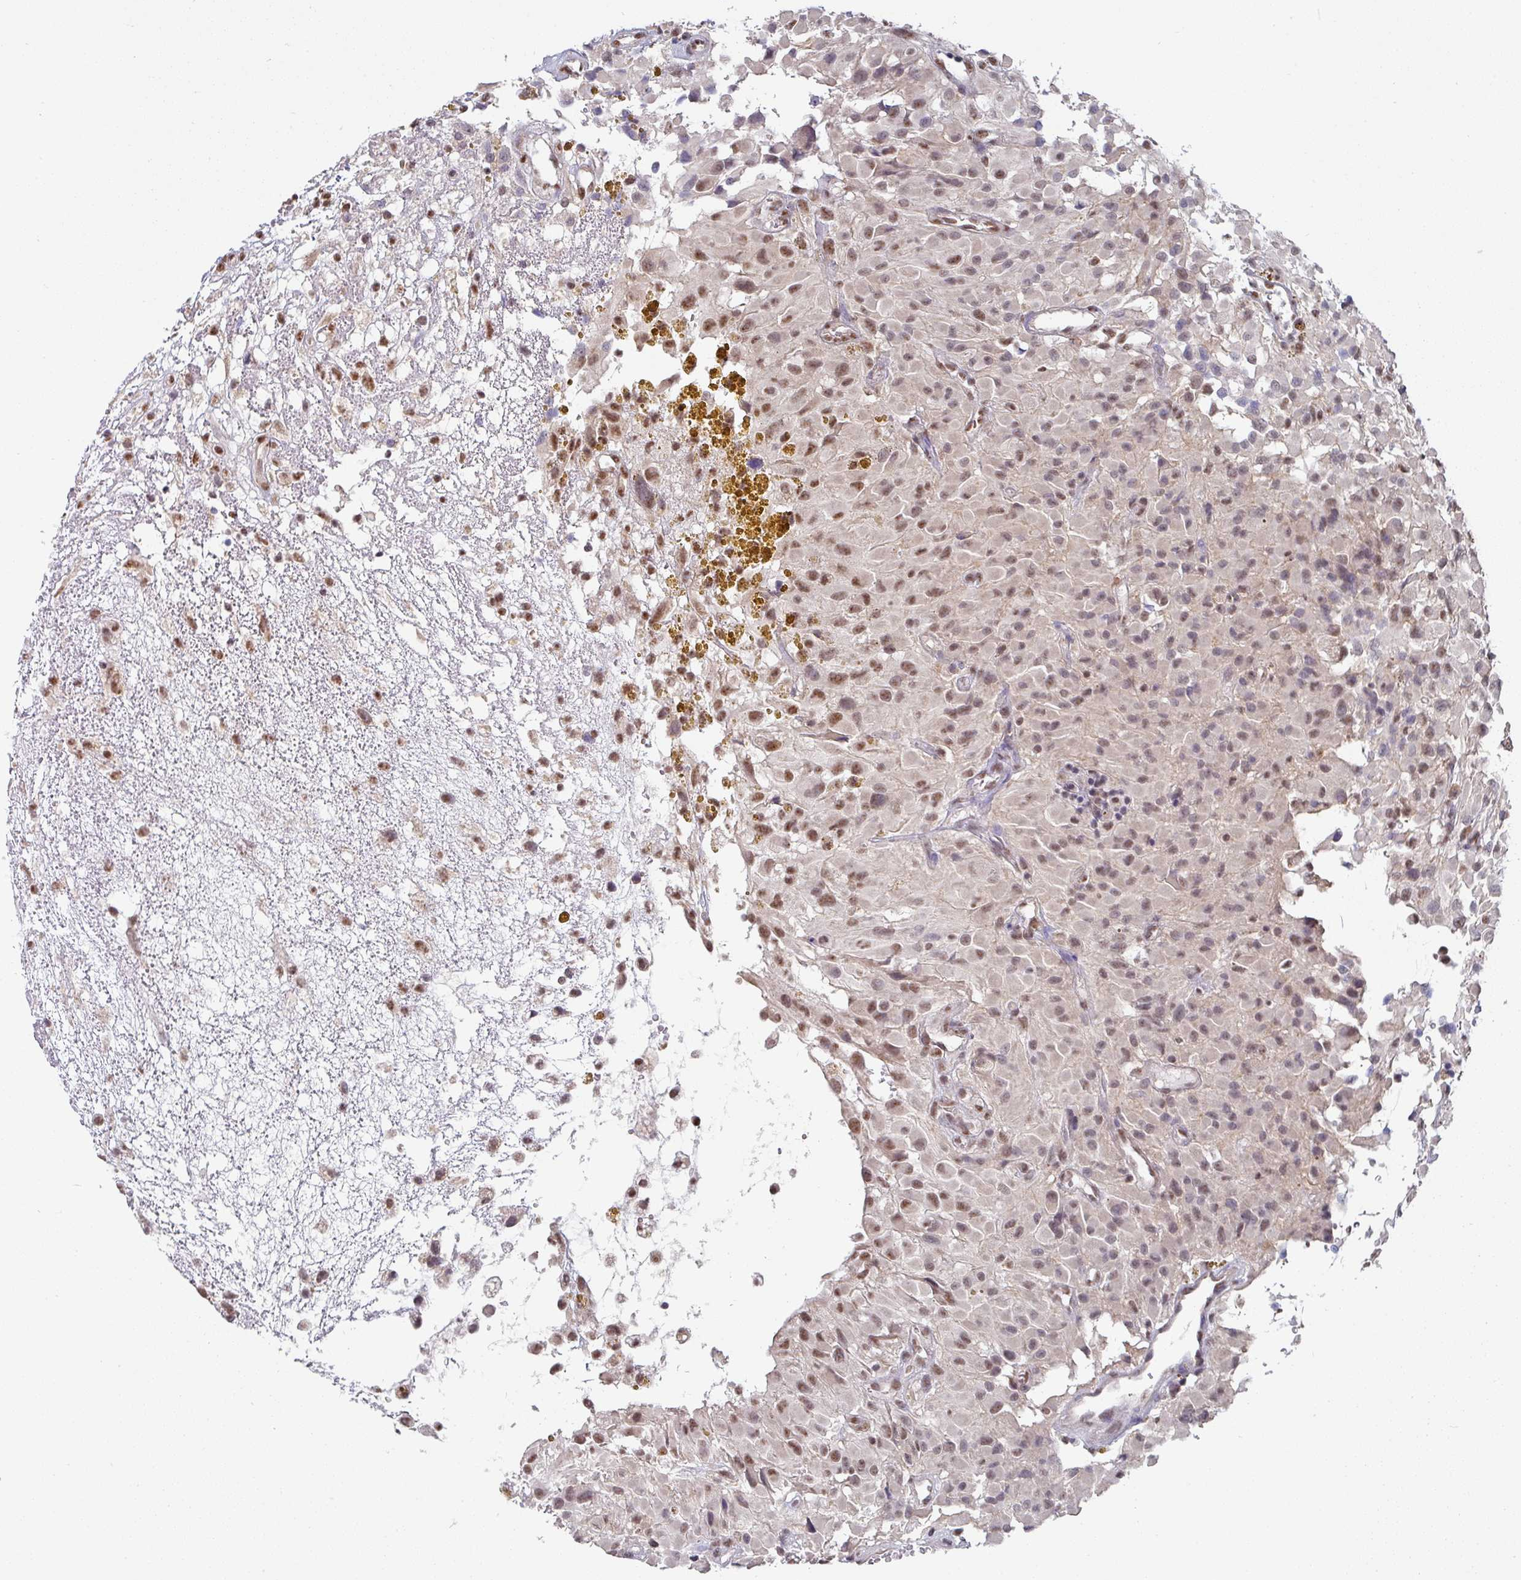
{"staining": {"intensity": "moderate", "quantity": "25%-75%", "location": "nuclear"}, "tissue": "glioma", "cell_type": "Tumor cells", "image_type": "cancer", "snomed": [{"axis": "morphology", "description": "Glioma, malignant, High grade"}, {"axis": "topography", "description": "Brain"}], "caption": "IHC staining of glioma, which displays medium levels of moderate nuclear staining in about 25%-75% of tumor cells indicating moderate nuclear protein staining. The staining was performed using DAB (brown) for protein detection and nuclei were counterstained in hematoxylin (blue).", "gene": "TMED5", "patient": {"sex": "female", "age": 59}}